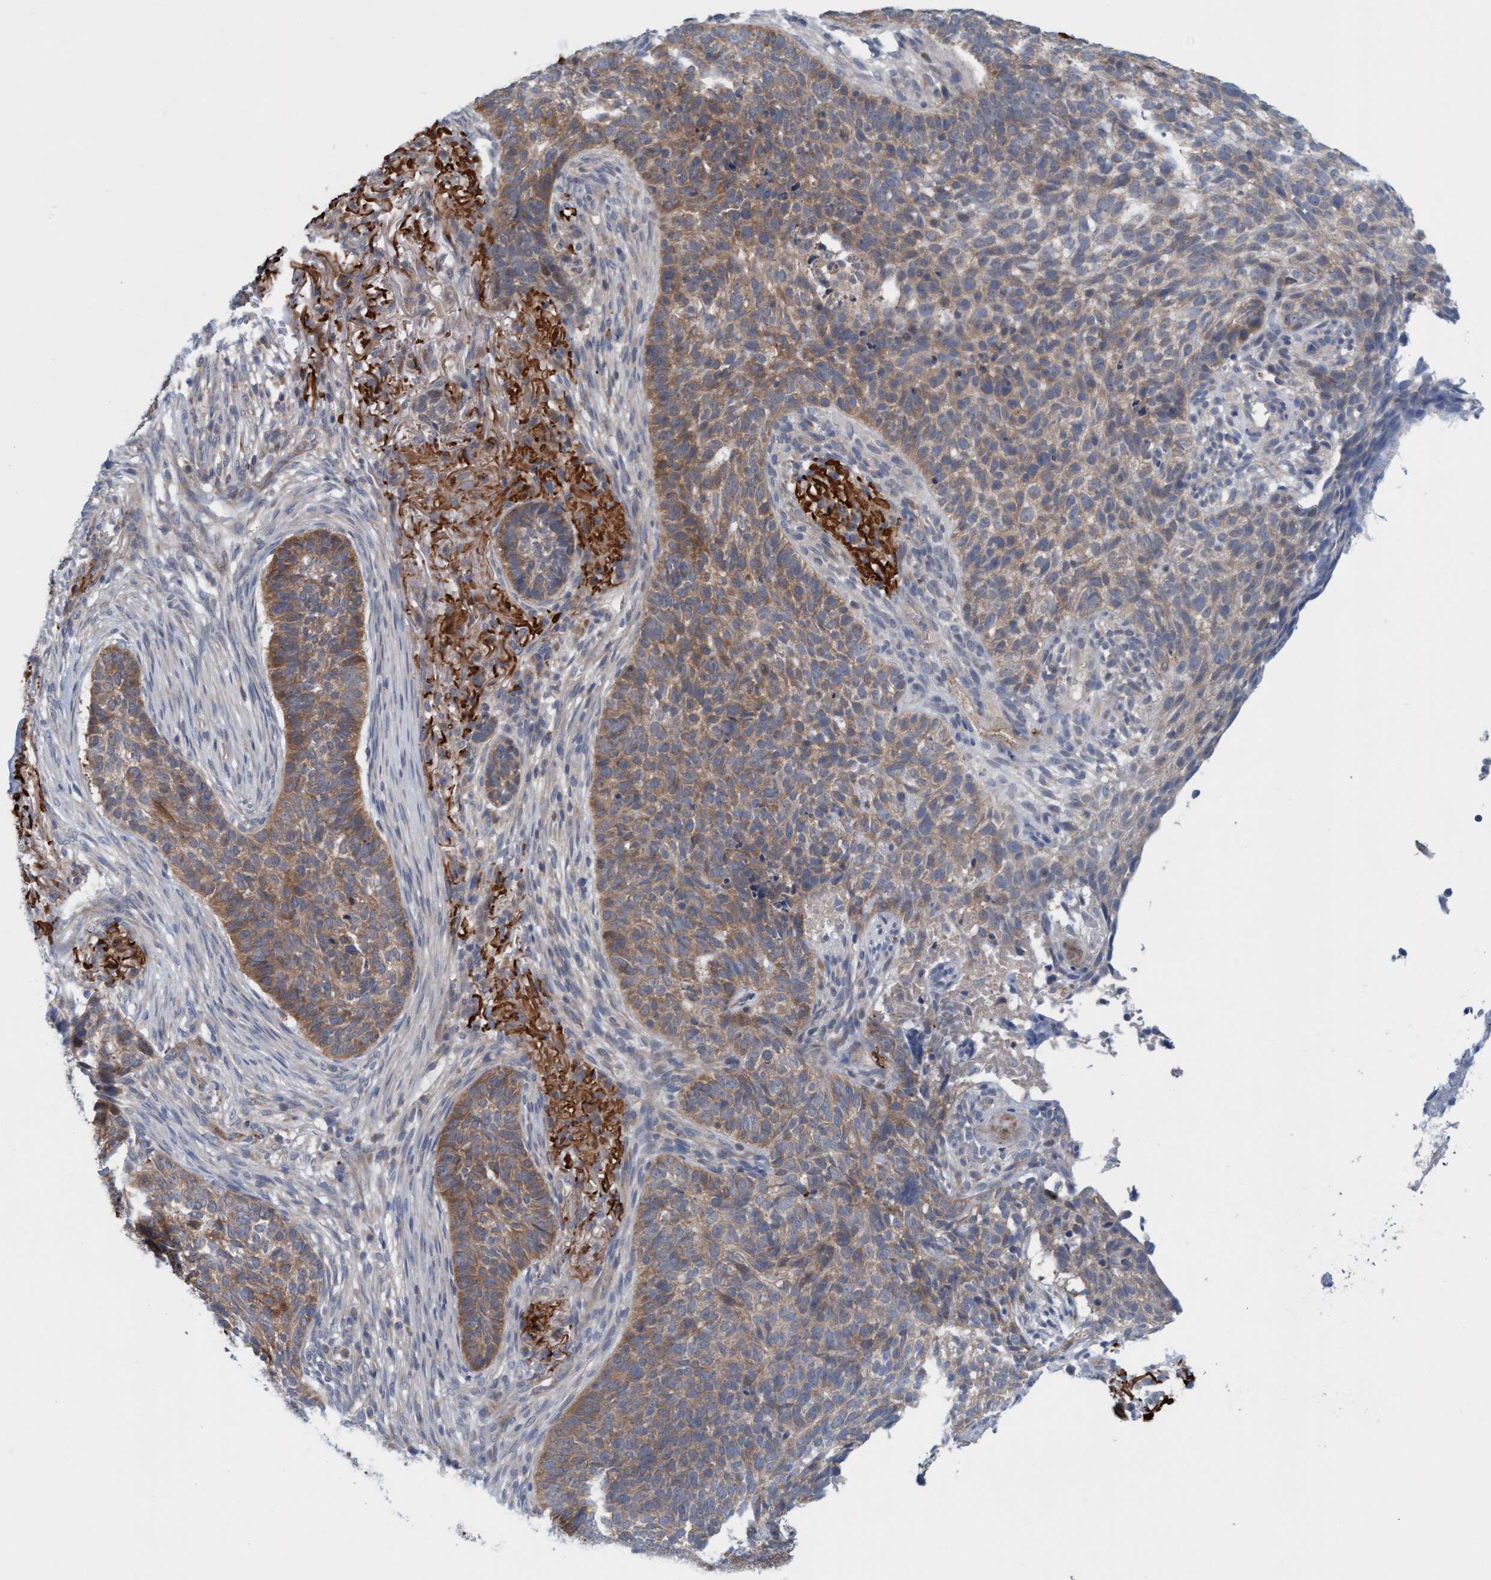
{"staining": {"intensity": "moderate", "quantity": ">75%", "location": "cytoplasmic/membranous"}, "tissue": "skin cancer", "cell_type": "Tumor cells", "image_type": "cancer", "snomed": [{"axis": "morphology", "description": "Basal cell carcinoma"}, {"axis": "topography", "description": "Skin"}], "caption": "A medium amount of moderate cytoplasmic/membranous staining is identified in about >75% of tumor cells in skin cancer (basal cell carcinoma) tissue.", "gene": "KLHL25", "patient": {"sex": "male", "age": 85}}